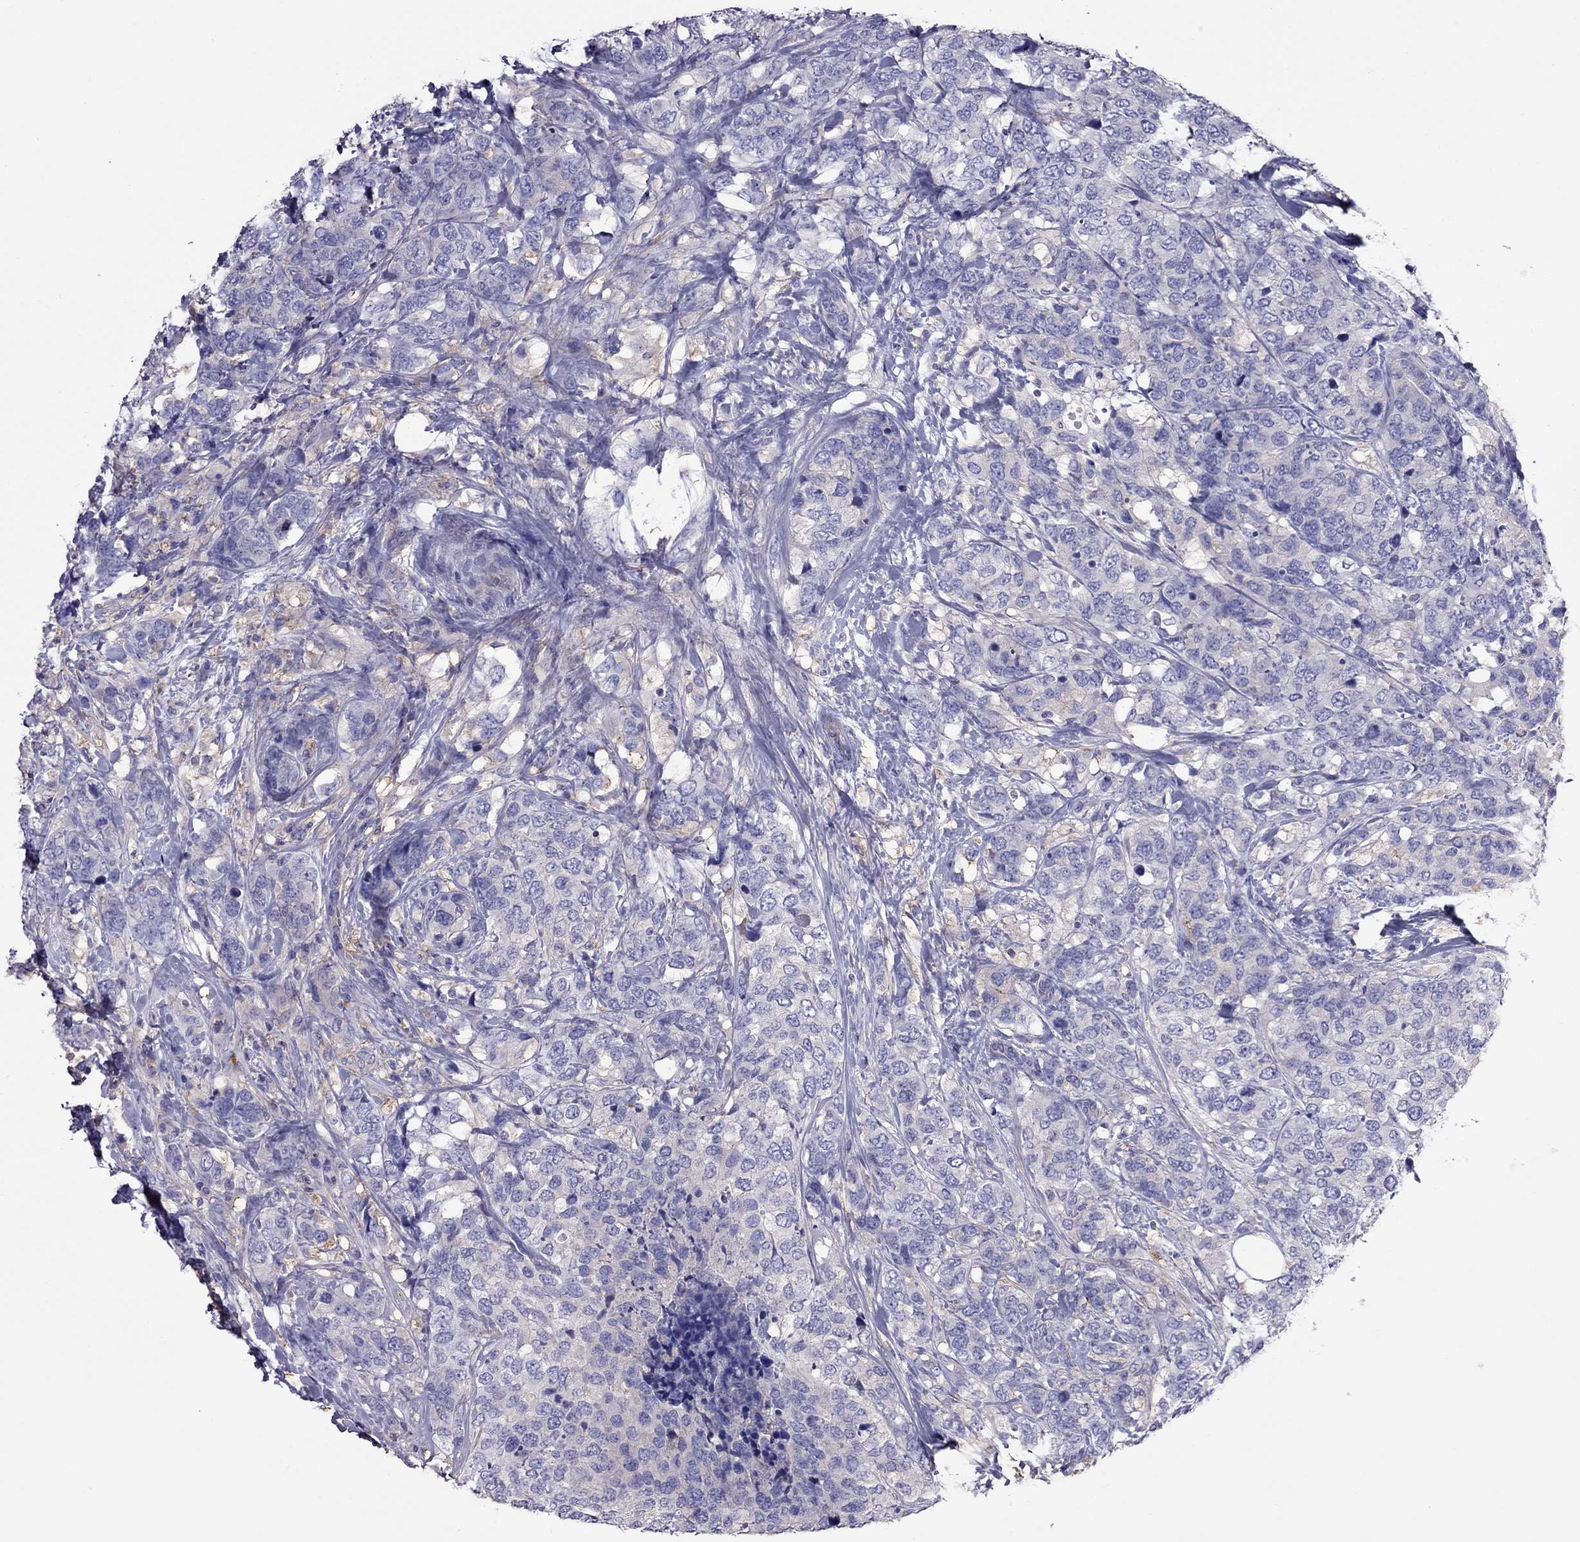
{"staining": {"intensity": "weak", "quantity": "<25%", "location": "cytoplasmic/membranous"}, "tissue": "breast cancer", "cell_type": "Tumor cells", "image_type": "cancer", "snomed": [{"axis": "morphology", "description": "Lobular carcinoma"}, {"axis": "topography", "description": "Breast"}], "caption": "Human lobular carcinoma (breast) stained for a protein using immunohistochemistry (IHC) exhibits no expression in tumor cells.", "gene": "TEX22", "patient": {"sex": "female", "age": 59}}